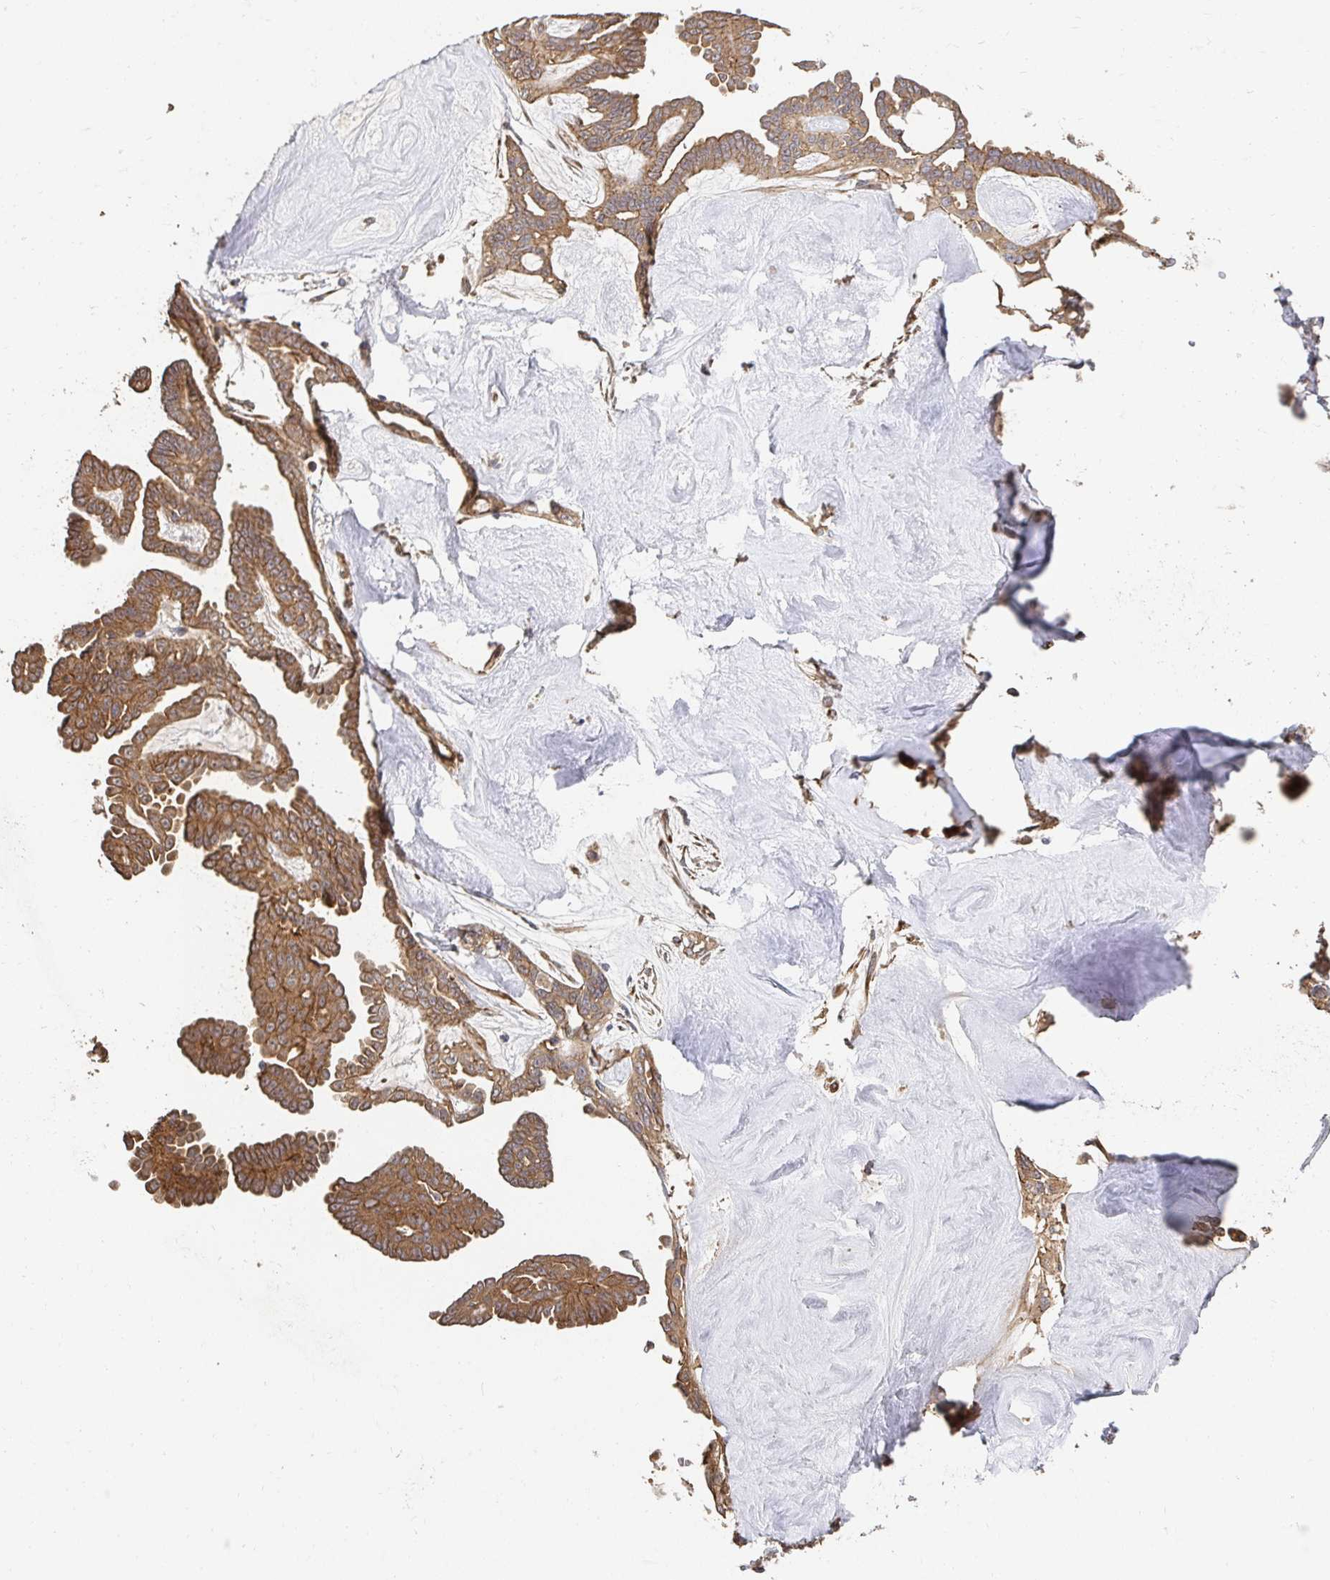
{"staining": {"intensity": "moderate", "quantity": ">75%", "location": "cytoplasmic/membranous"}, "tissue": "ovarian cancer", "cell_type": "Tumor cells", "image_type": "cancer", "snomed": [{"axis": "morphology", "description": "Cystadenocarcinoma, serous, NOS"}, {"axis": "topography", "description": "Ovary"}], "caption": "Protein staining exhibits moderate cytoplasmic/membranous positivity in approximately >75% of tumor cells in ovarian serous cystadenocarcinoma.", "gene": "APBB1", "patient": {"sex": "female", "age": 71}}